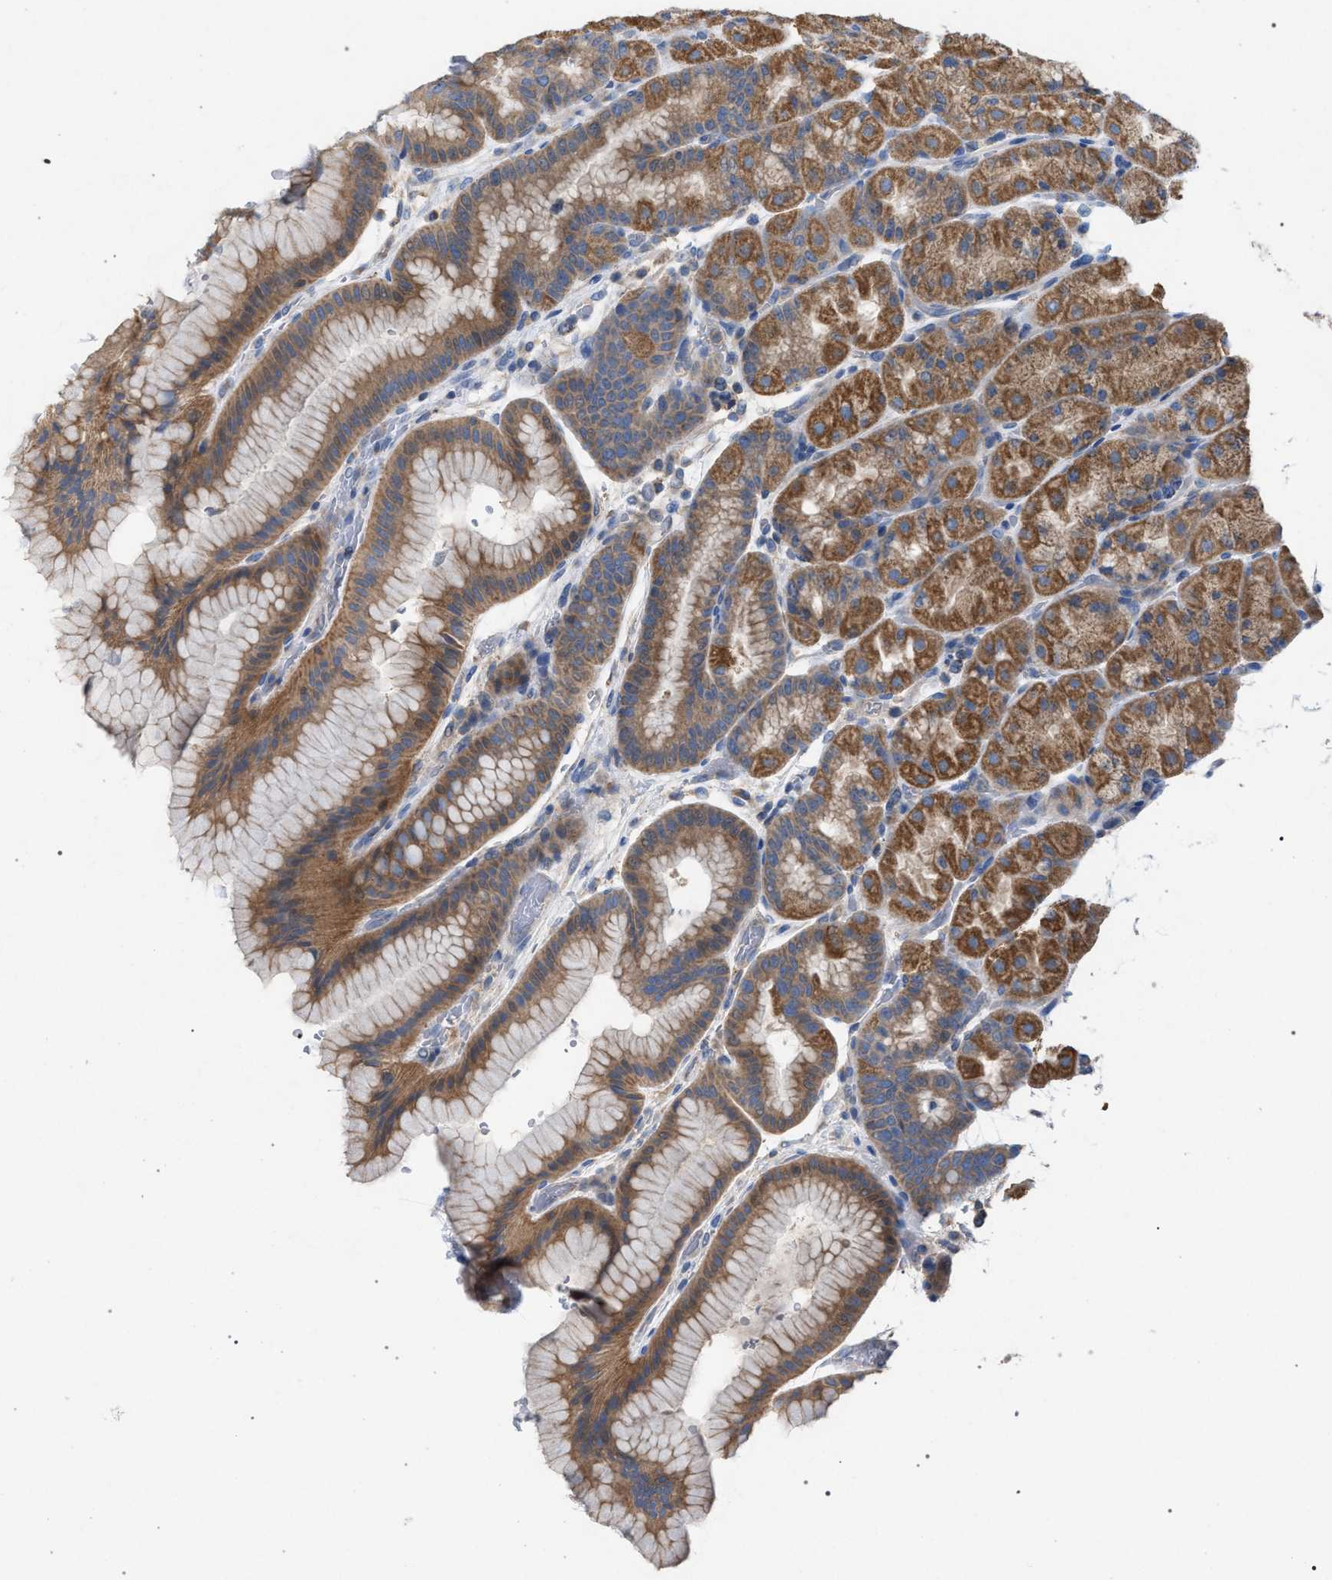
{"staining": {"intensity": "moderate", "quantity": ">75%", "location": "cytoplasmic/membranous"}, "tissue": "stomach", "cell_type": "Glandular cells", "image_type": "normal", "snomed": [{"axis": "morphology", "description": "Normal tissue, NOS"}, {"axis": "morphology", "description": "Carcinoid, malignant, NOS"}, {"axis": "topography", "description": "Stomach, upper"}], "caption": "Protein staining of unremarkable stomach exhibits moderate cytoplasmic/membranous staining in about >75% of glandular cells. The staining was performed using DAB, with brown indicating positive protein expression. Nuclei are stained blue with hematoxylin.", "gene": "VPS13A", "patient": {"sex": "male", "age": 39}}